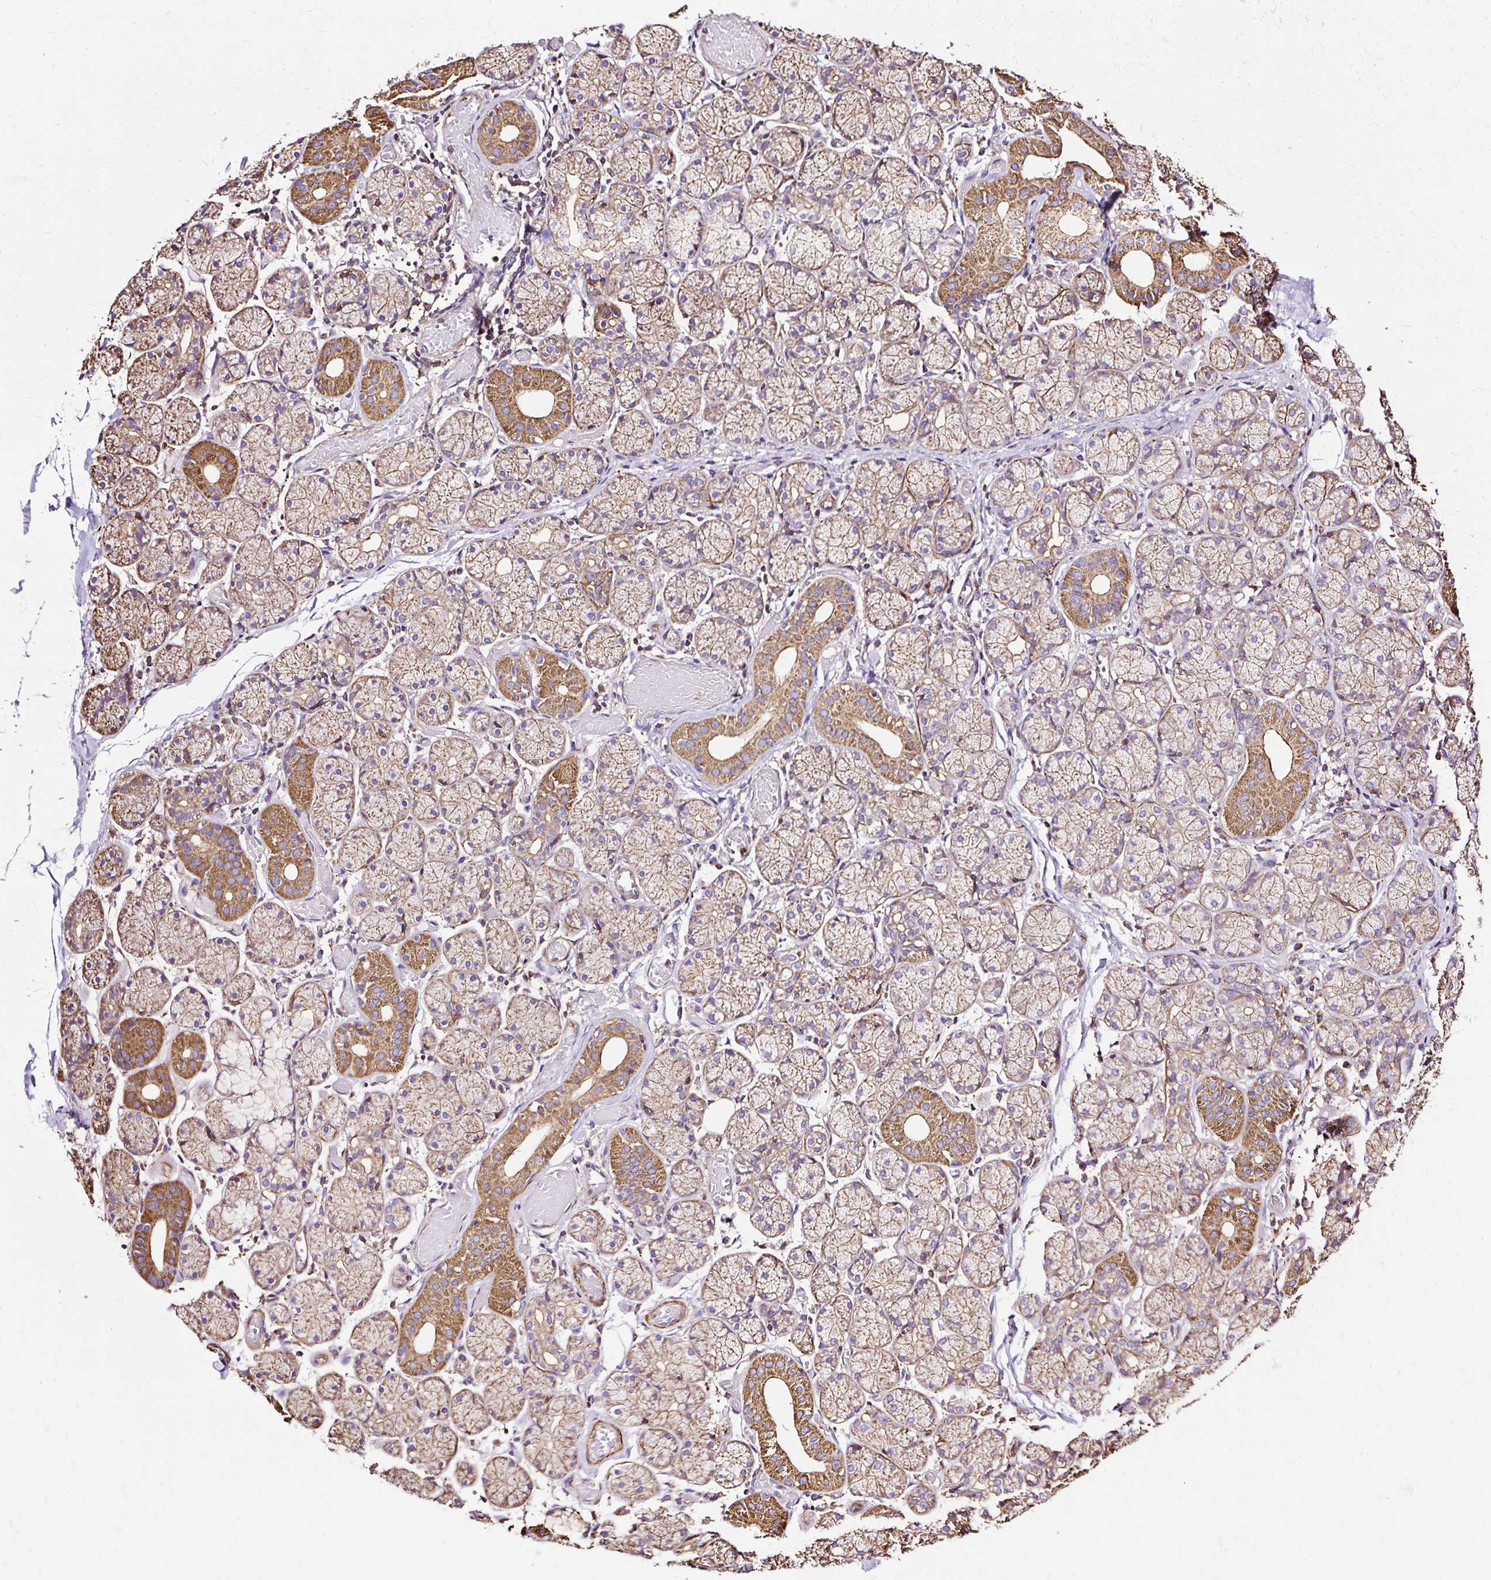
{"staining": {"intensity": "strong", "quantity": "25%-75%", "location": "cytoplasmic/membranous"}, "tissue": "salivary gland", "cell_type": "Glandular cells", "image_type": "normal", "snomed": [{"axis": "morphology", "description": "Normal tissue, NOS"}, {"axis": "topography", "description": "Salivary gland"}], "caption": "Protein analysis of benign salivary gland exhibits strong cytoplasmic/membranous staining in about 25%-75% of glandular cells. (DAB IHC, brown staining for protein, blue staining for nuclei).", "gene": "KLHL11", "patient": {"sex": "female", "age": 24}}